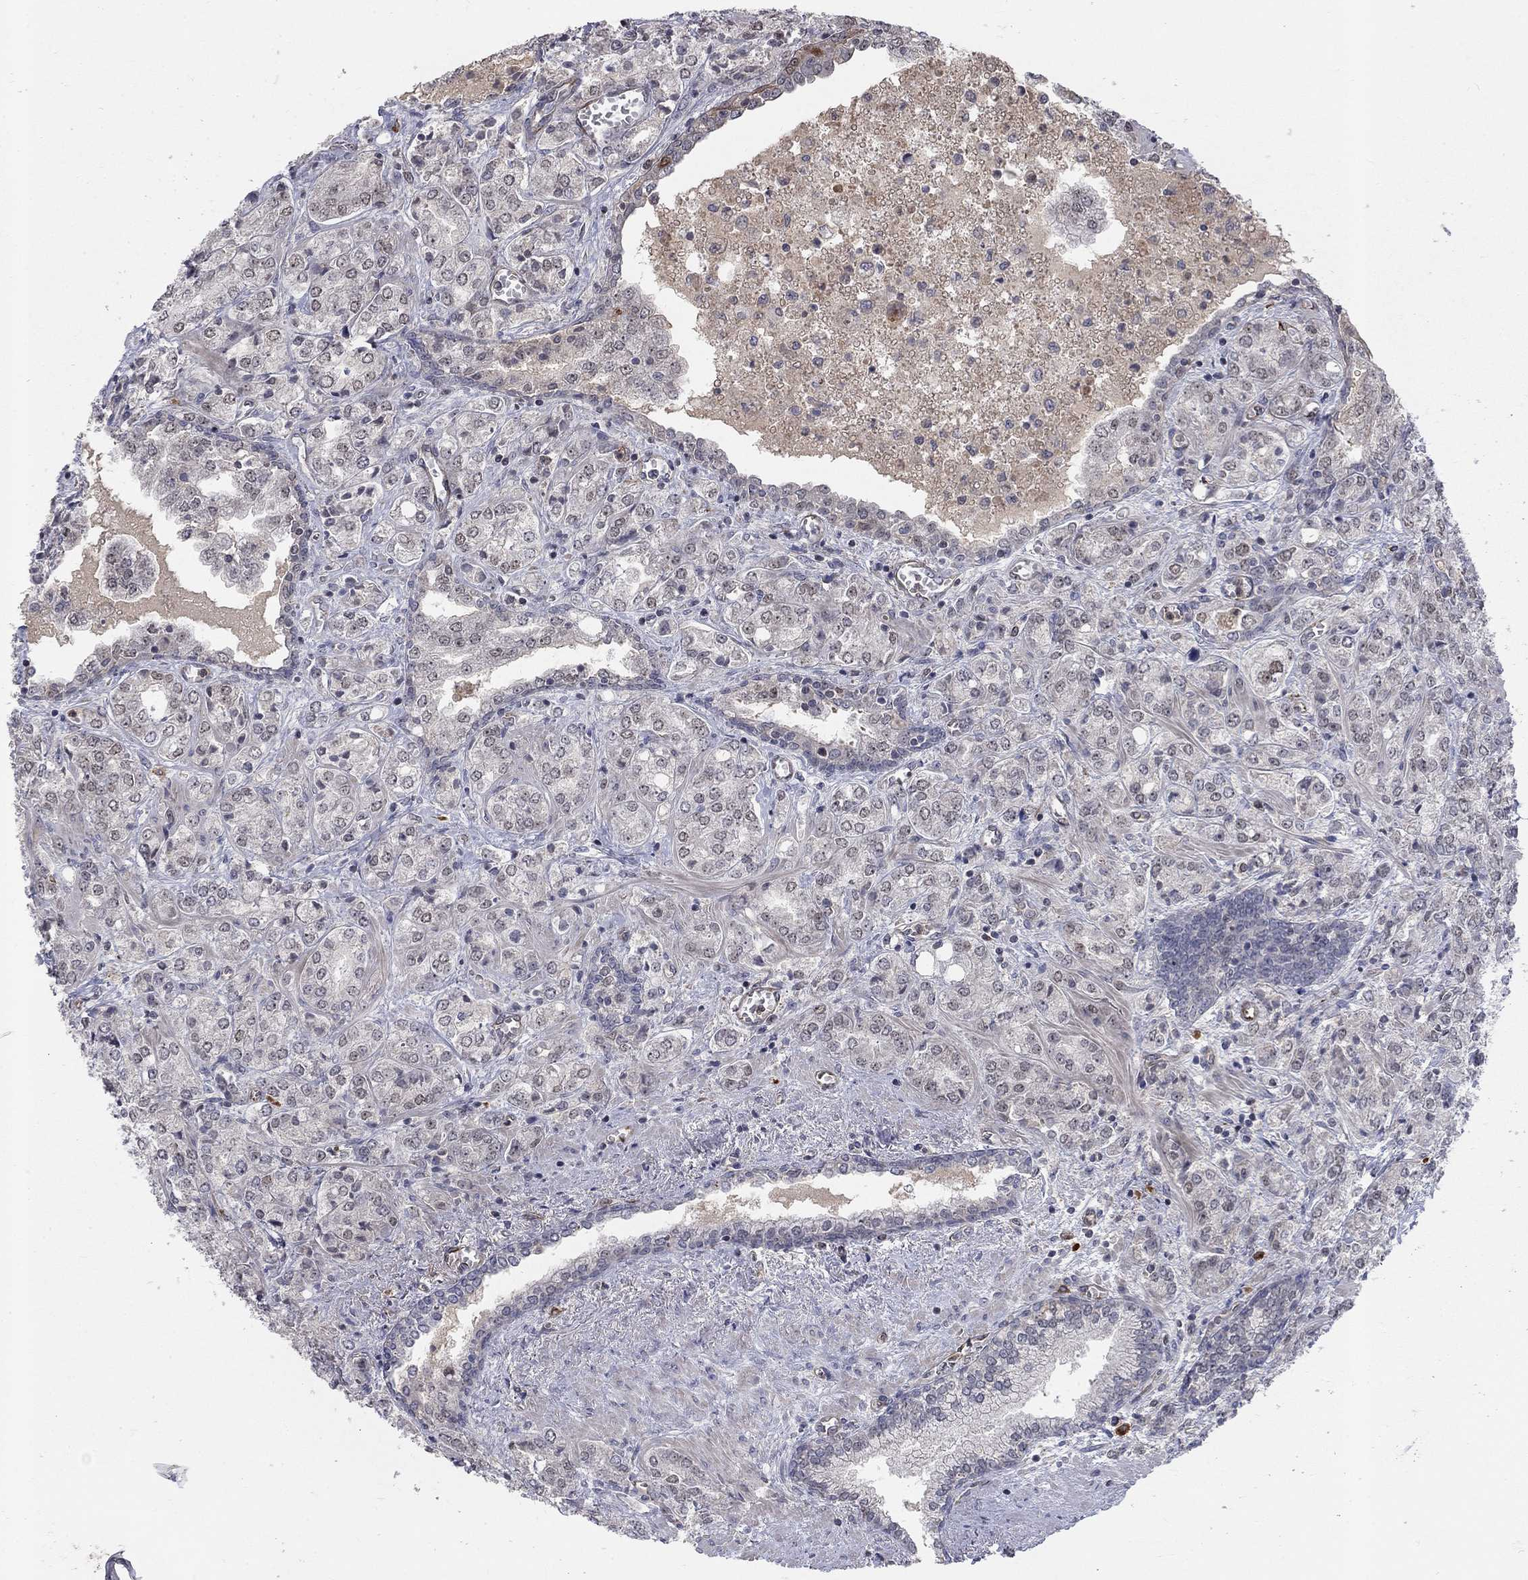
{"staining": {"intensity": "moderate", "quantity": "<25%", "location": "nuclear"}, "tissue": "prostate cancer", "cell_type": "Tumor cells", "image_type": "cancer", "snomed": [{"axis": "morphology", "description": "Adenocarcinoma, NOS"}, {"axis": "topography", "description": "Prostate and seminal vesicle, NOS"}, {"axis": "topography", "description": "Prostate"}], "caption": "Prostate cancer (adenocarcinoma) stained with DAB (3,3'-diaminobenzidine) immunohistochemistry displays low levels of moderate nuclear positivity in about <25% of tumor cells.", "gene": "MSRA", "patient": {"sex": "male", "age": 62}}